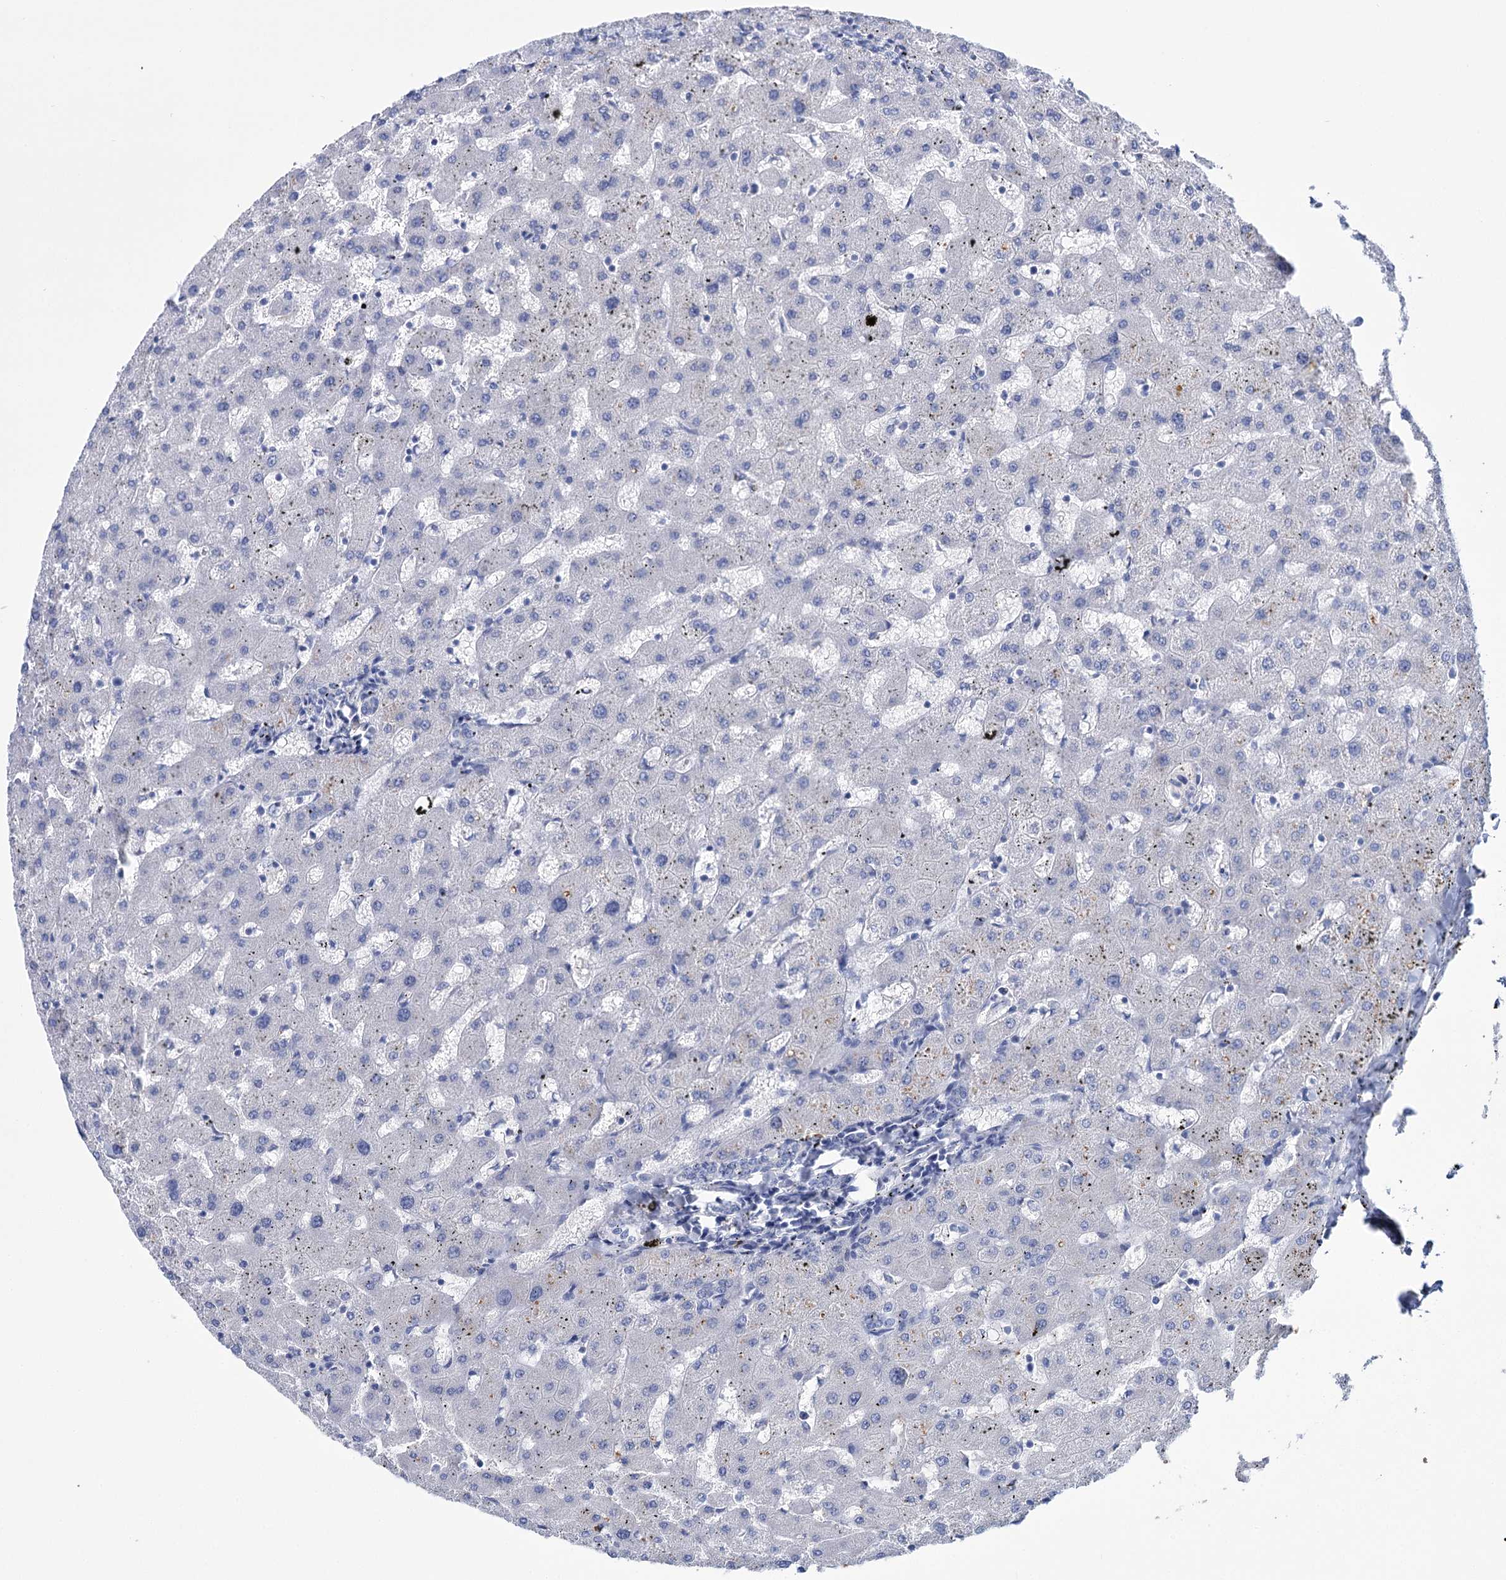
{"staining": {"intensity": "negative", "quantity": "none", "location": "none"}, "tissue": "liver", "cell_type": "Cholangiocytes", "image_type": "normal", "snomed": [{"axis": "morphology", "description": "Normal tissue, NOS"}, {"axis": "topography", "description": "Liver"}], "caption": "Cholangiocytes are negative for protein expression in unremarkable human liver. Nuclei are stained in blue.", "gene": "FBXW12", "patient": {"sex": "female", "age": 63}}